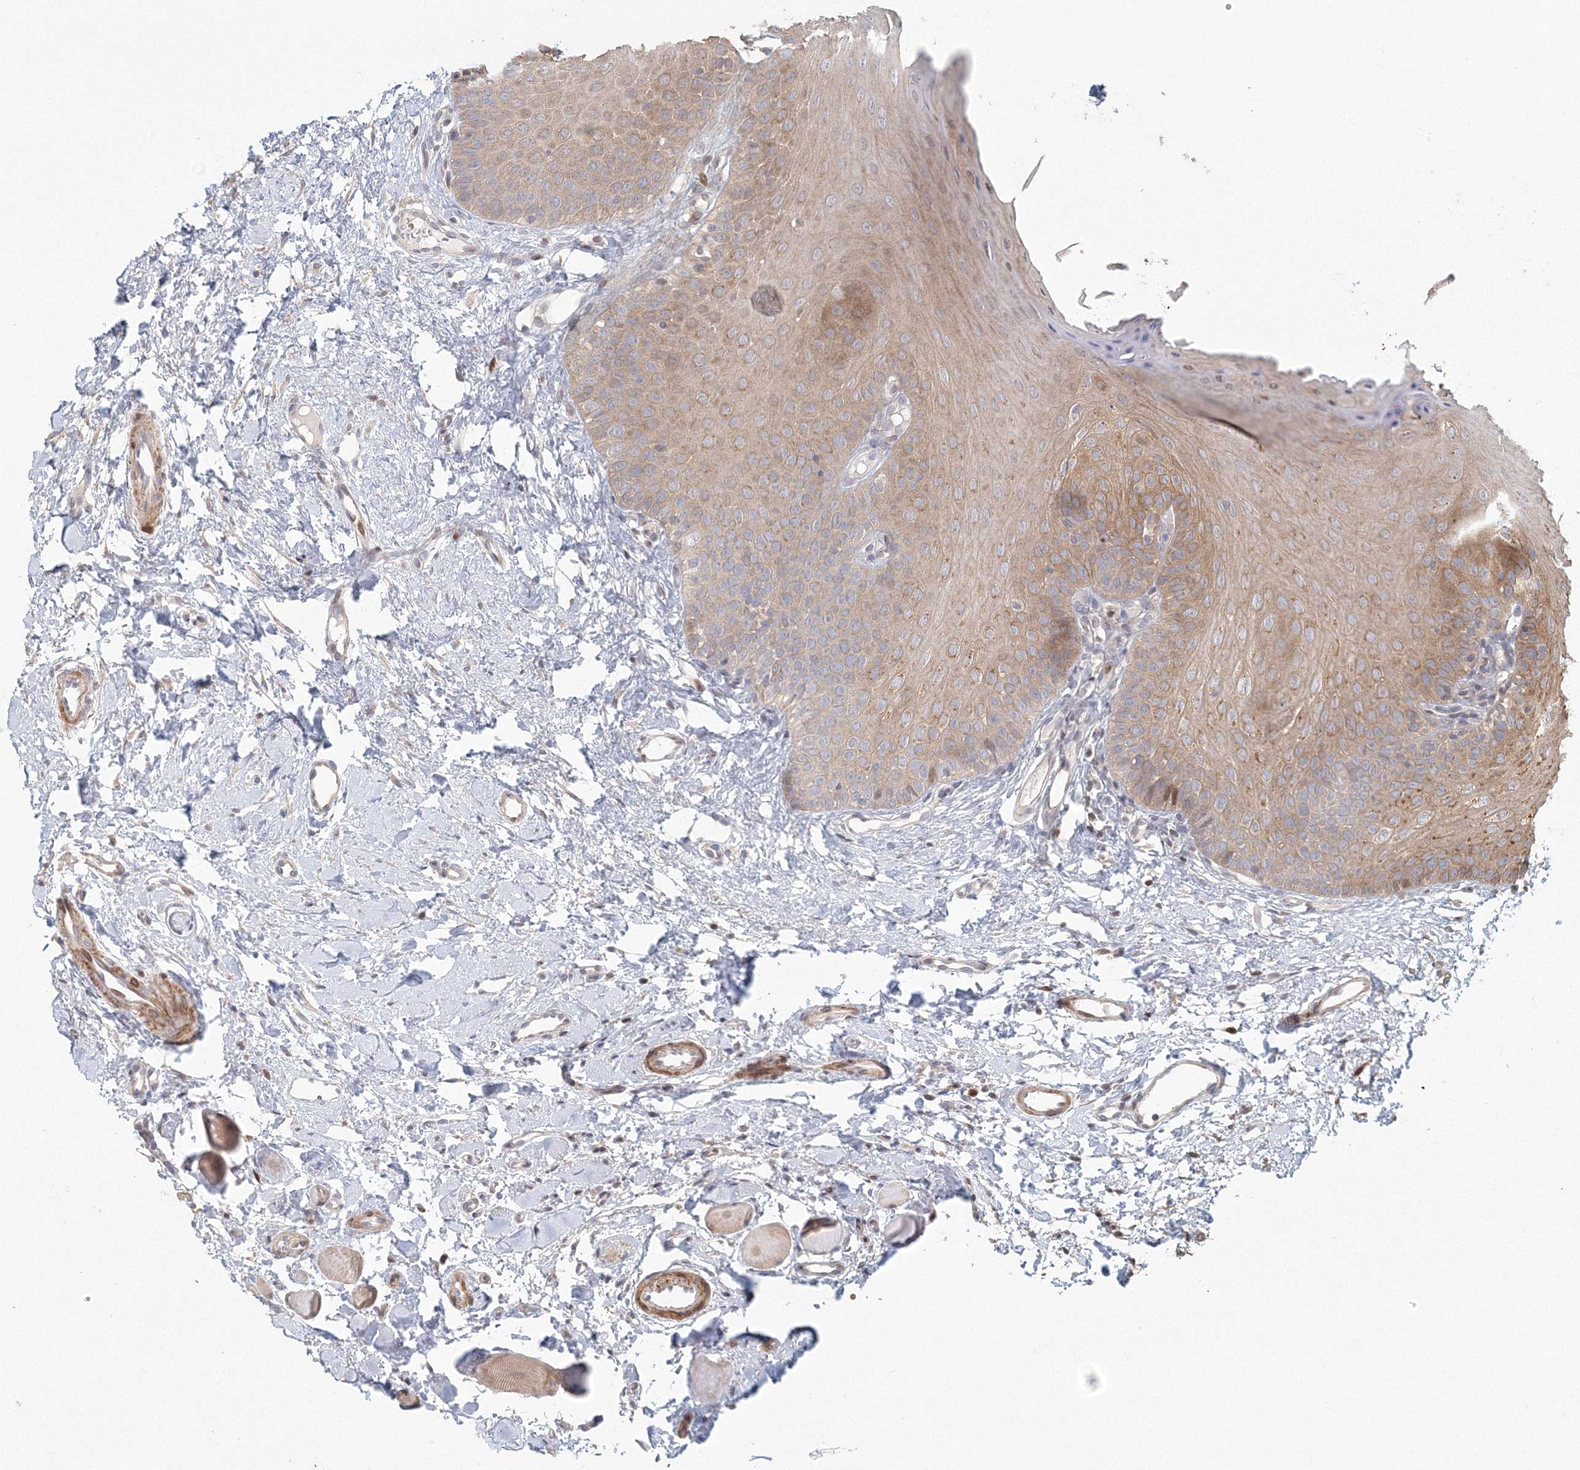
{"staining": {"intensity": "moderate", "quantity": "<25%", "location": "cytoplasmic/membranous,nuclear"}, "tissue": "oral mucosa", "cell_type": "Squamous epithelial cells", "image_type": "normal", "snomed": [{"axis": "morphology", "description": "Normal tissue, NOS"}, {"axis": "topography", "description": "Oral tissue"}], "caption": "Protein analysis of normal oral mucosa reveals moderate cytoplasmic/membranous,nuclear staining in approximately <25% of squamous epithelial cells. Using DAB (brown) and hematoxylin (blue) stains, captured at high magnification using brightfield microscopy.", "gene": "TACC2", "patient": {"sex": "female", "age": 68}}